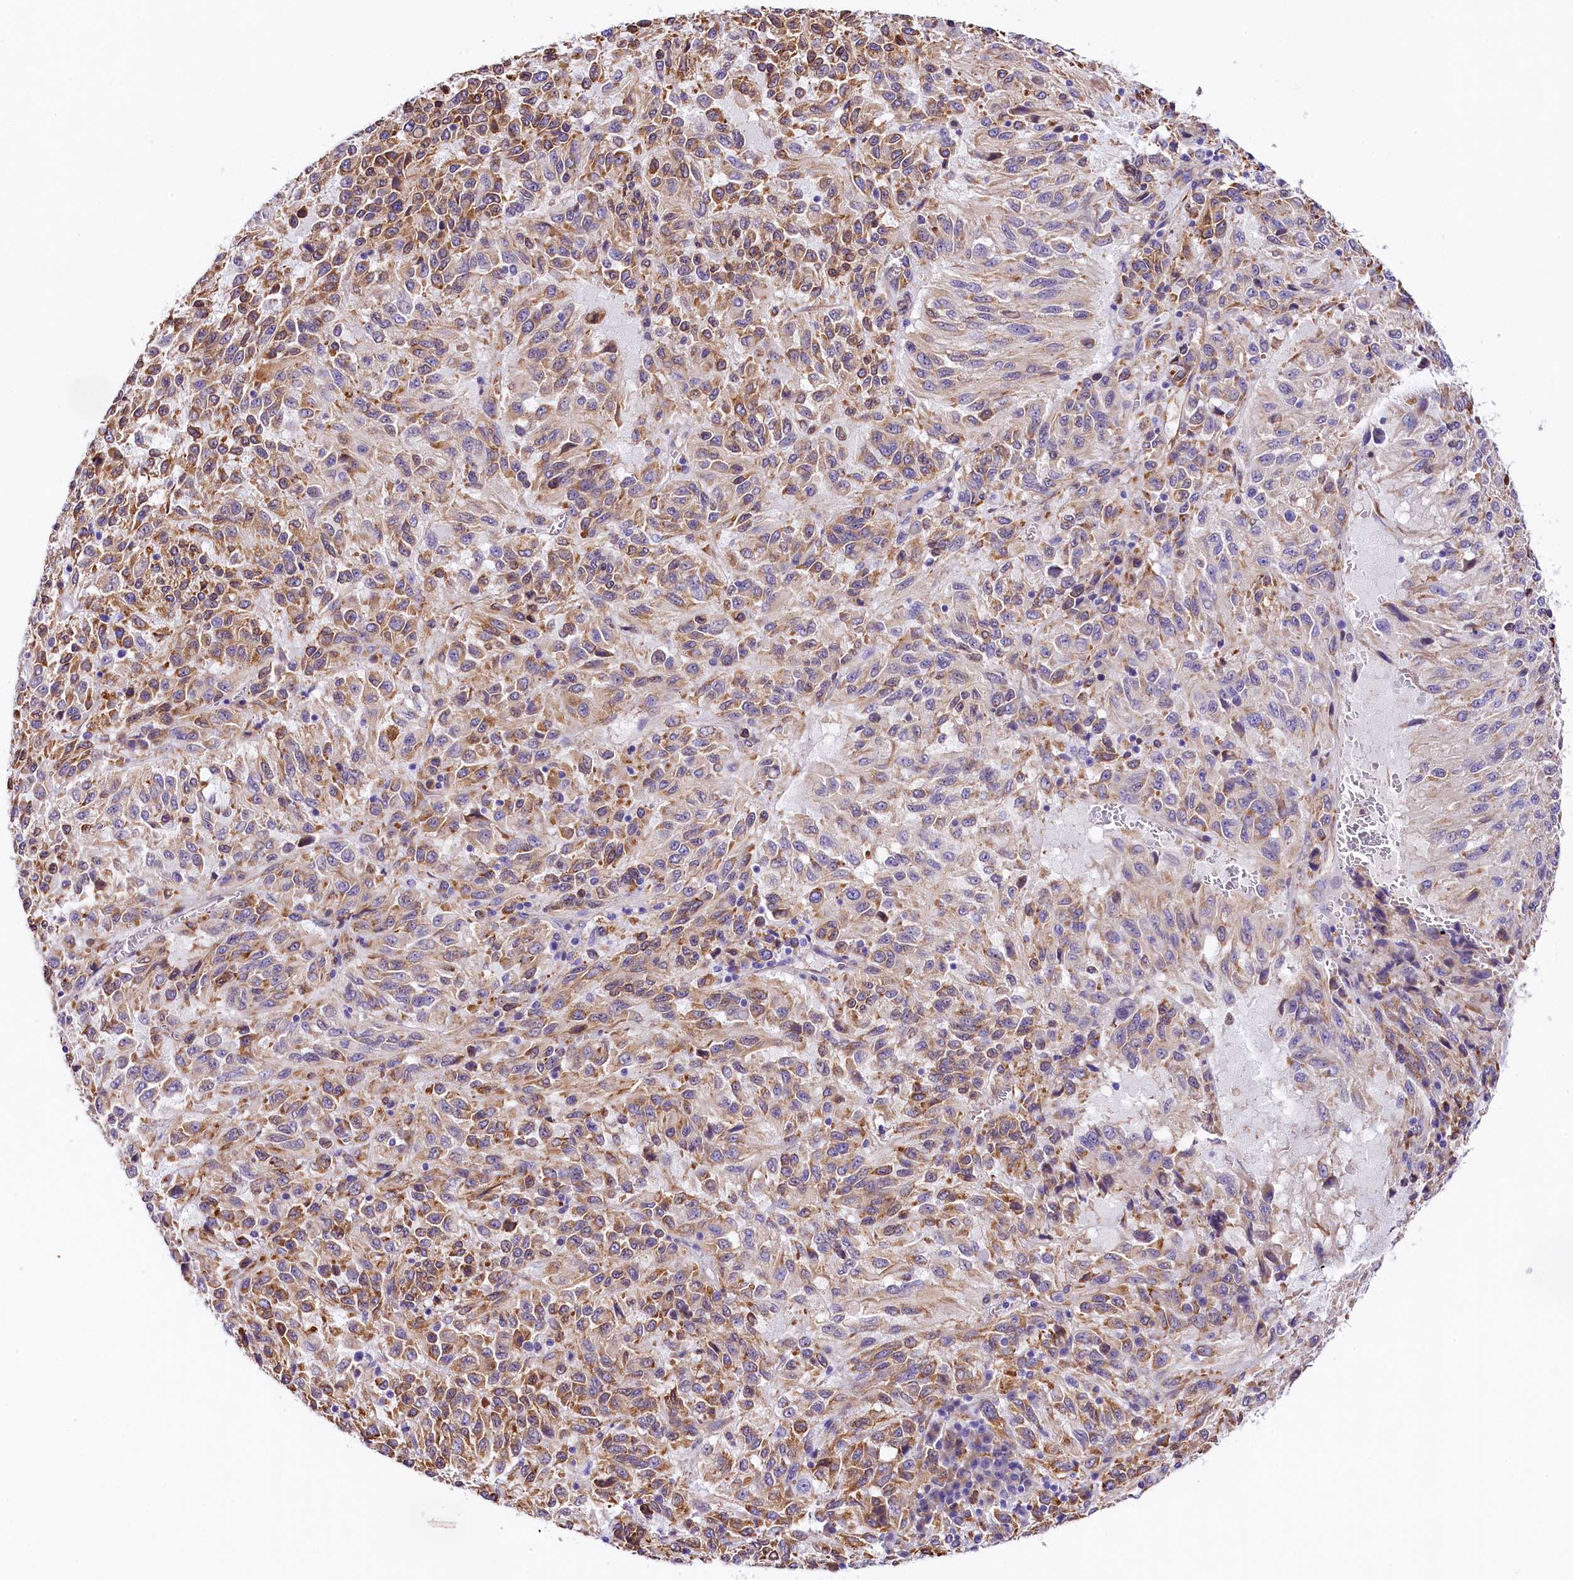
{"staining": {"intensity": "moderate", "quantity": ">75%", "location": "cytoplasmic/membranous"}, "tissue": "melanoma", "cell_type": "Tumor cells", "image_type": "cancer", "snomed": [{"axis": "morphology", "description": "Malignant melanoma, Metastatic site"}, {"axis": "topography", "description": "Lung"}], "caption": "IHC micrograph of neoplastic tissue: malignant melanoma (metastatic site) stained using IHC reveals medium levels of moderate protein expression localized specifically in the cytoplasmic/membranous of tumor cells, appearing as a cytoplasmic/membranous brown color.", "gene": "ITGA1", "patient": {"sex": "male", "age": 64}}